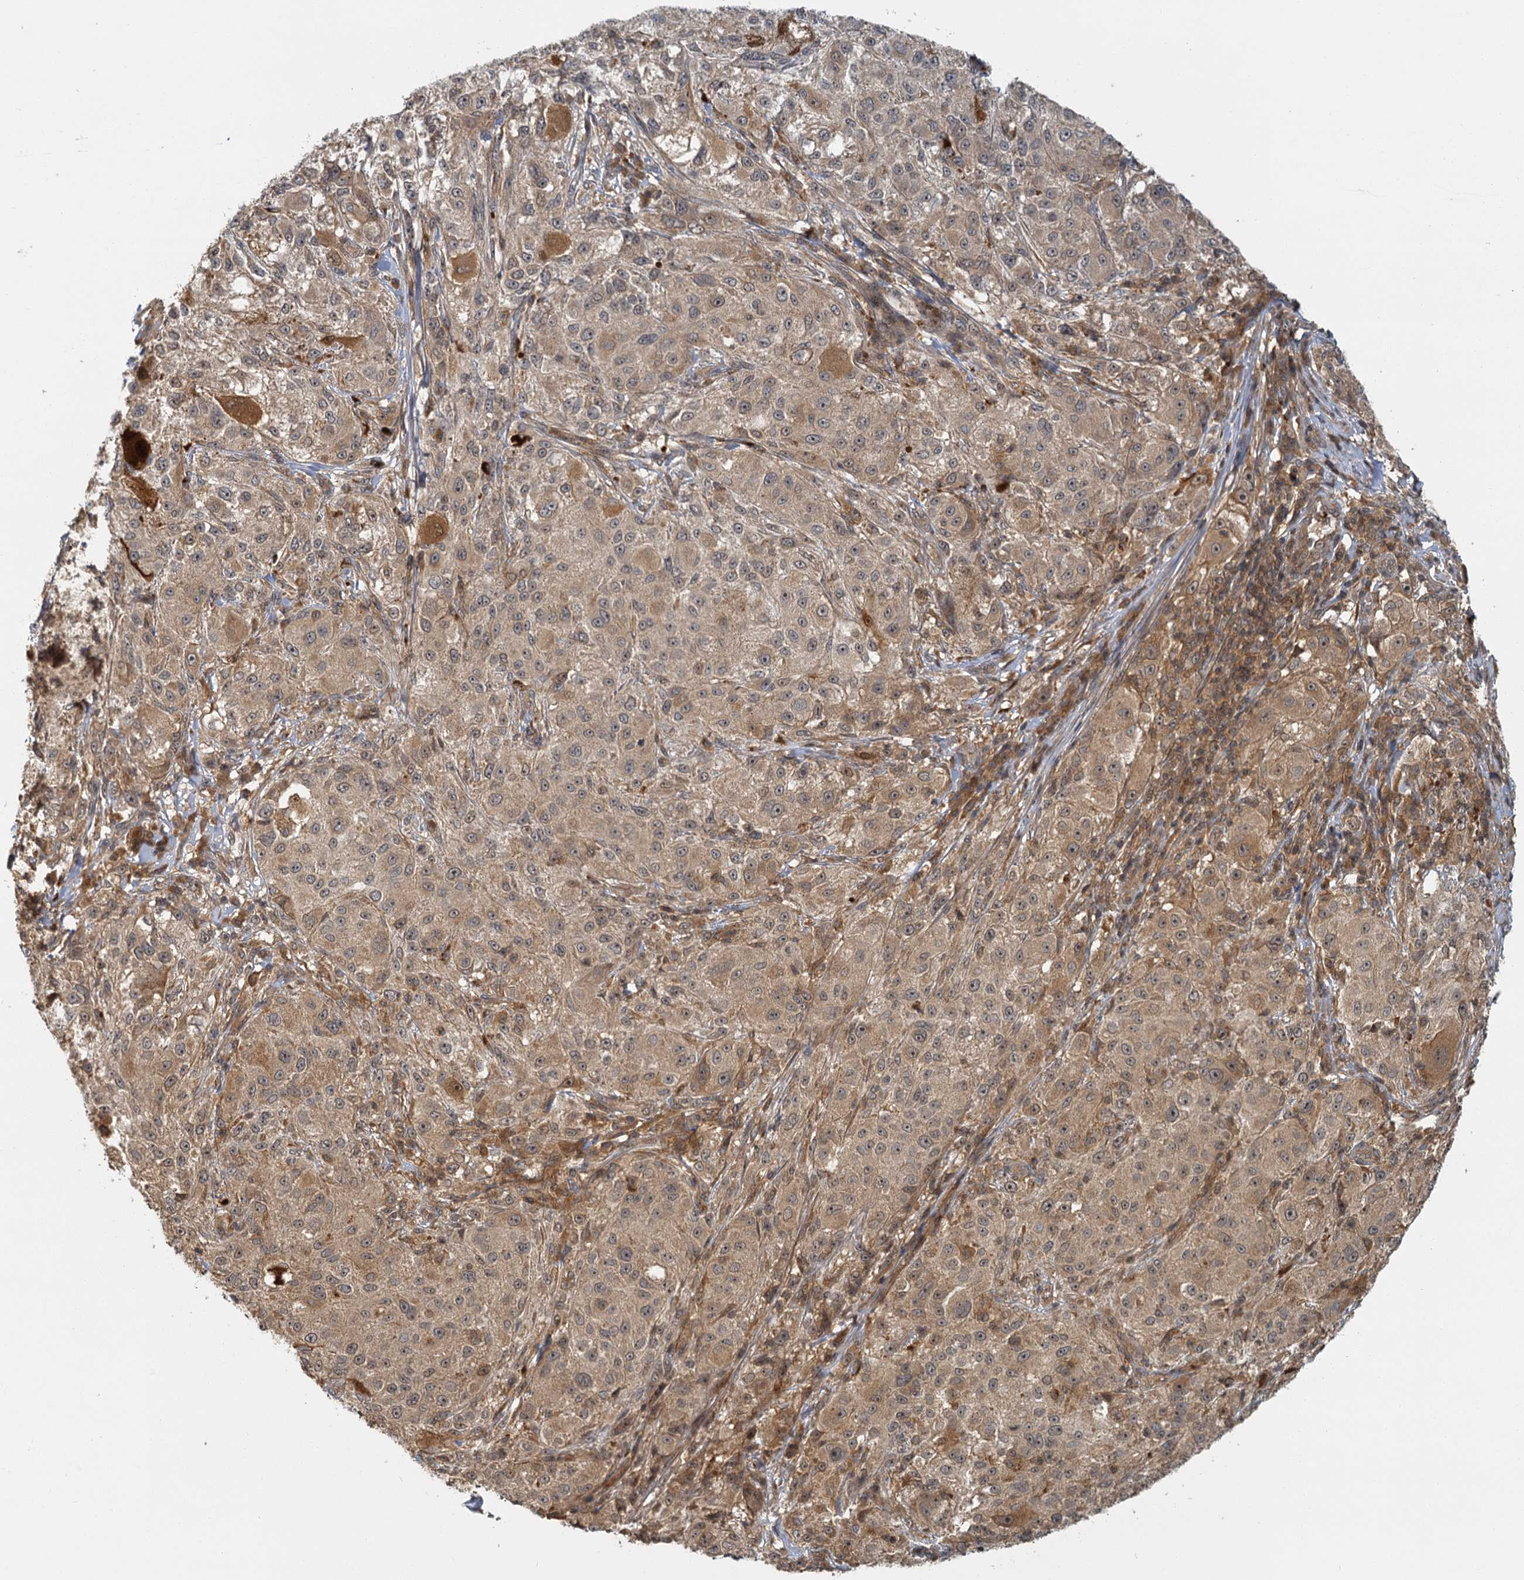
{"staining": {"intensity": "weak", "quantity": "25%-75%", "location": "cytoplasmic/membranous,nuclear"}, "tissue": "melanoma", "cell_type": "Tumor cells", "image_type": "cancer", "snomed": [{"axis": "morphology", "description": "Necrosis, NOS"}, {"axis": "morphology", "description": "Malignant melanoma, NOS"}, {"axis": "topography", "description": "Skin"}], "caption": "Protein expression analysis of malignant melanoma displays weak cytoplasmic/membranous and nuclear expression in about 25%-75% of tumor cells. Immunohistochemistry (ihc) stains the protein in brown and the nuclei are stained blue.", "gene": "ZNF549", "patient": {"sex": "female", "age": 87}}